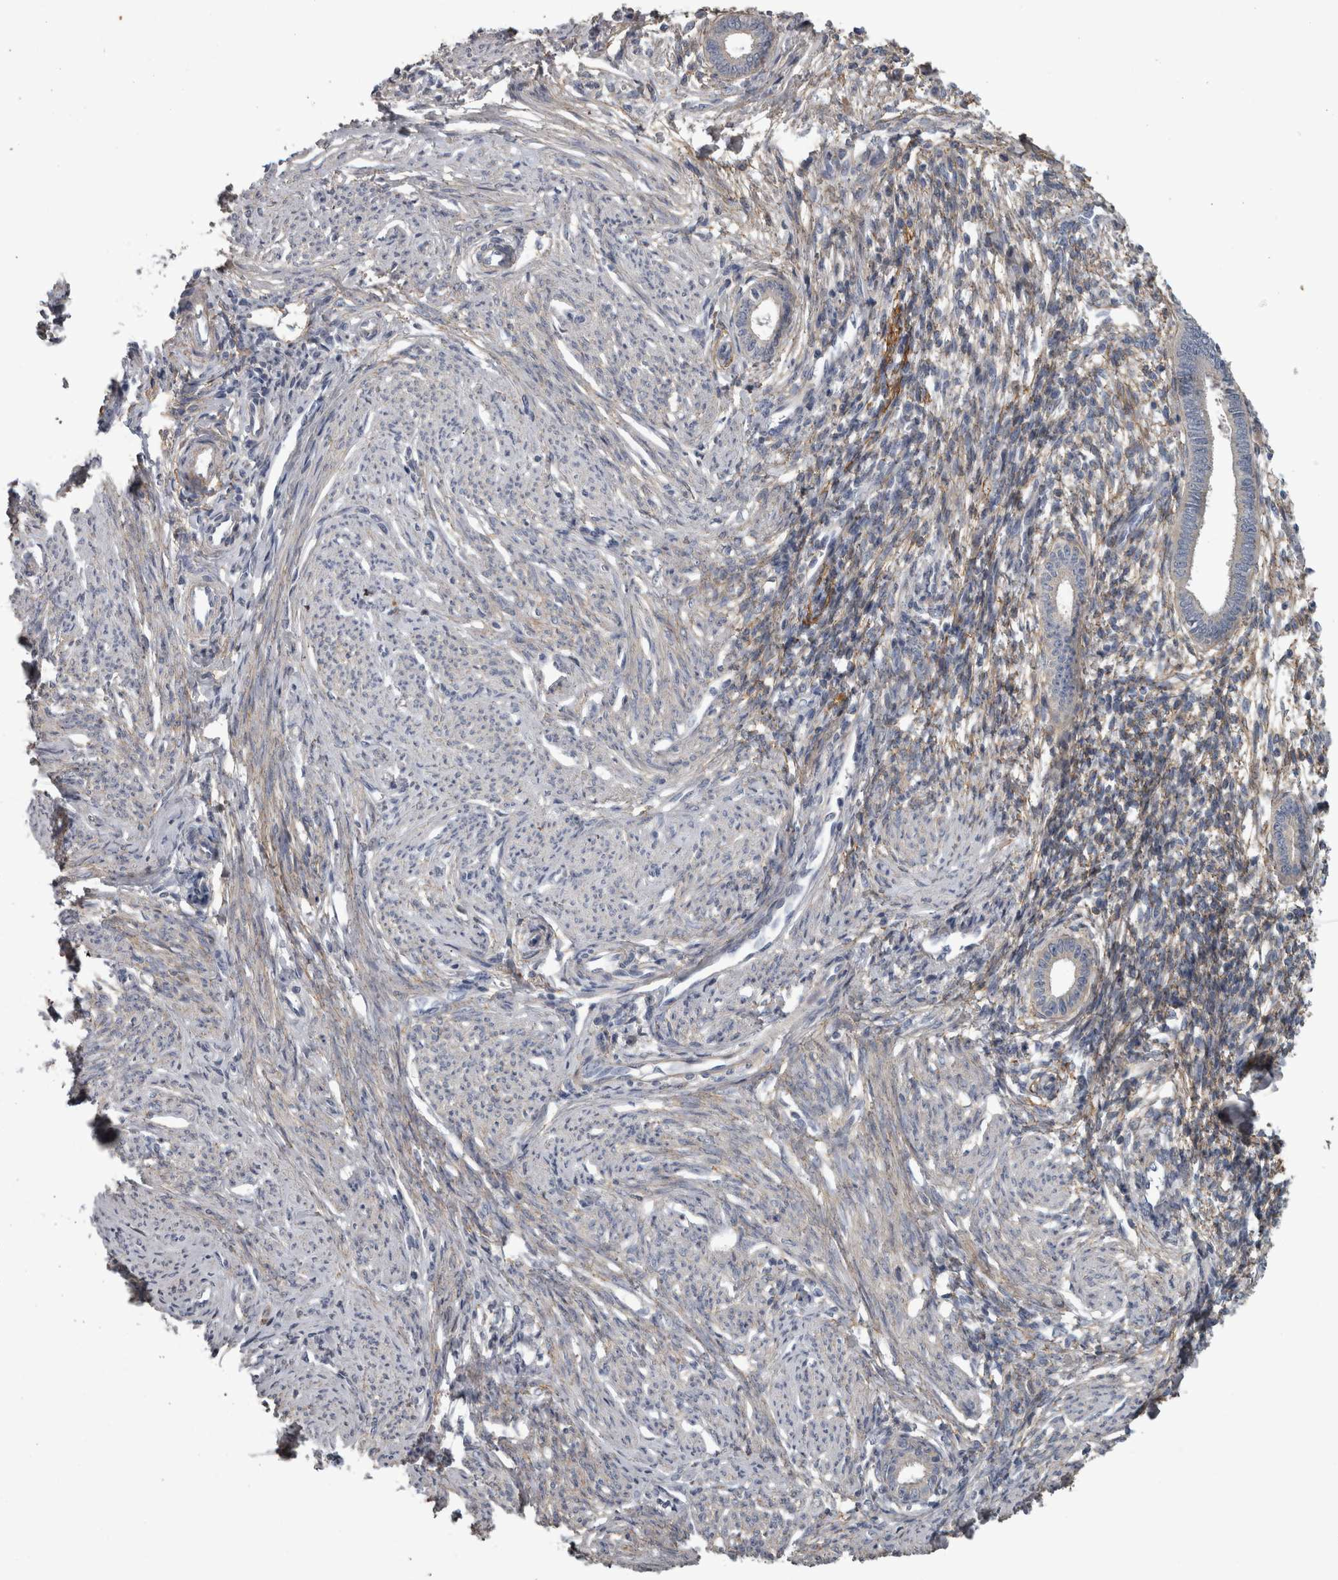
{"staining": {"intensity": "negative", "quantity": "none", "location": "none"}, "tissue": "endometrium", "cell_type": "Cells in endometrial stroma", "image_type": "normal", "snomed": [{"axis": "morphology", "description": "Normal tissue, NOS"}, {"axis": "topography", "description": "Endometrium"}], "caption": "A histopathology image of human endometrium is negative for staining in cells in endometrial stroma. (DAB (3,3'-diaminobenzidine) immunohistochemistry (IHC) visualized using brightfield microscopy, high magnification).", "gene": "EFEMP2", "patient": {"sex": "female", "age": 56}}